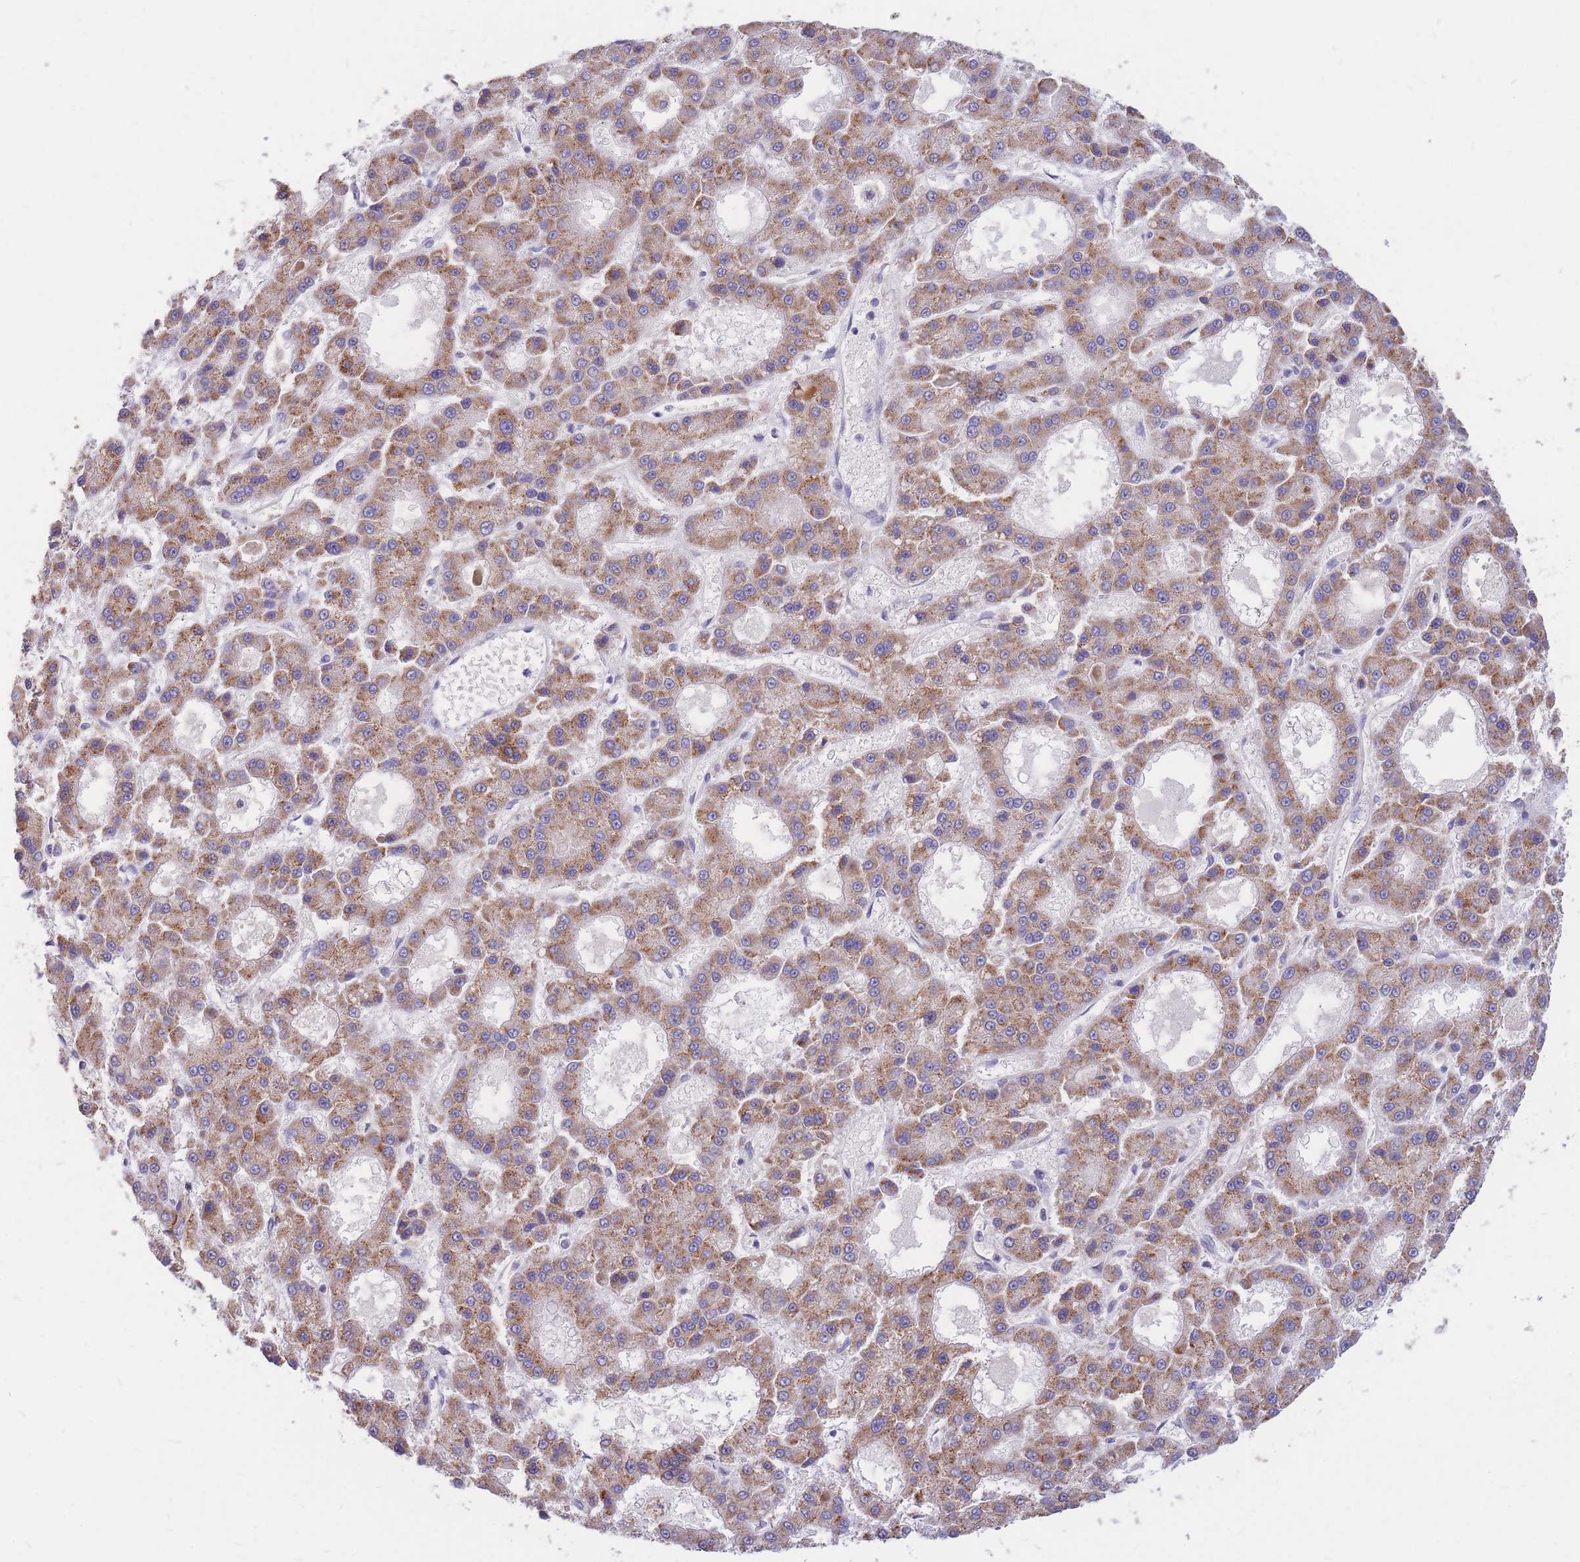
{"staining": {"intensity": "moderate", "quantity": ">75%", "location": "cytoplasmic/membranous"}, "tissue": "liver cancer", "cell_type": "Tumor cells", "image_type": "cancer", "snomed": [{"axis": "morphology", "description": "Carcinoma, Hepatocellular, NOS"}, {"axis": "topography", "description": "Liver"}], "caption": "Immunohistochemical staining of human liver cancer (hepatocellular carcinoma) exhibits moderate cytoplasmic/membranous protein staining in approximately >75% of tumor cells.", "gene": "MRPS9", "patient": {"sex": "male", "age": 70}}